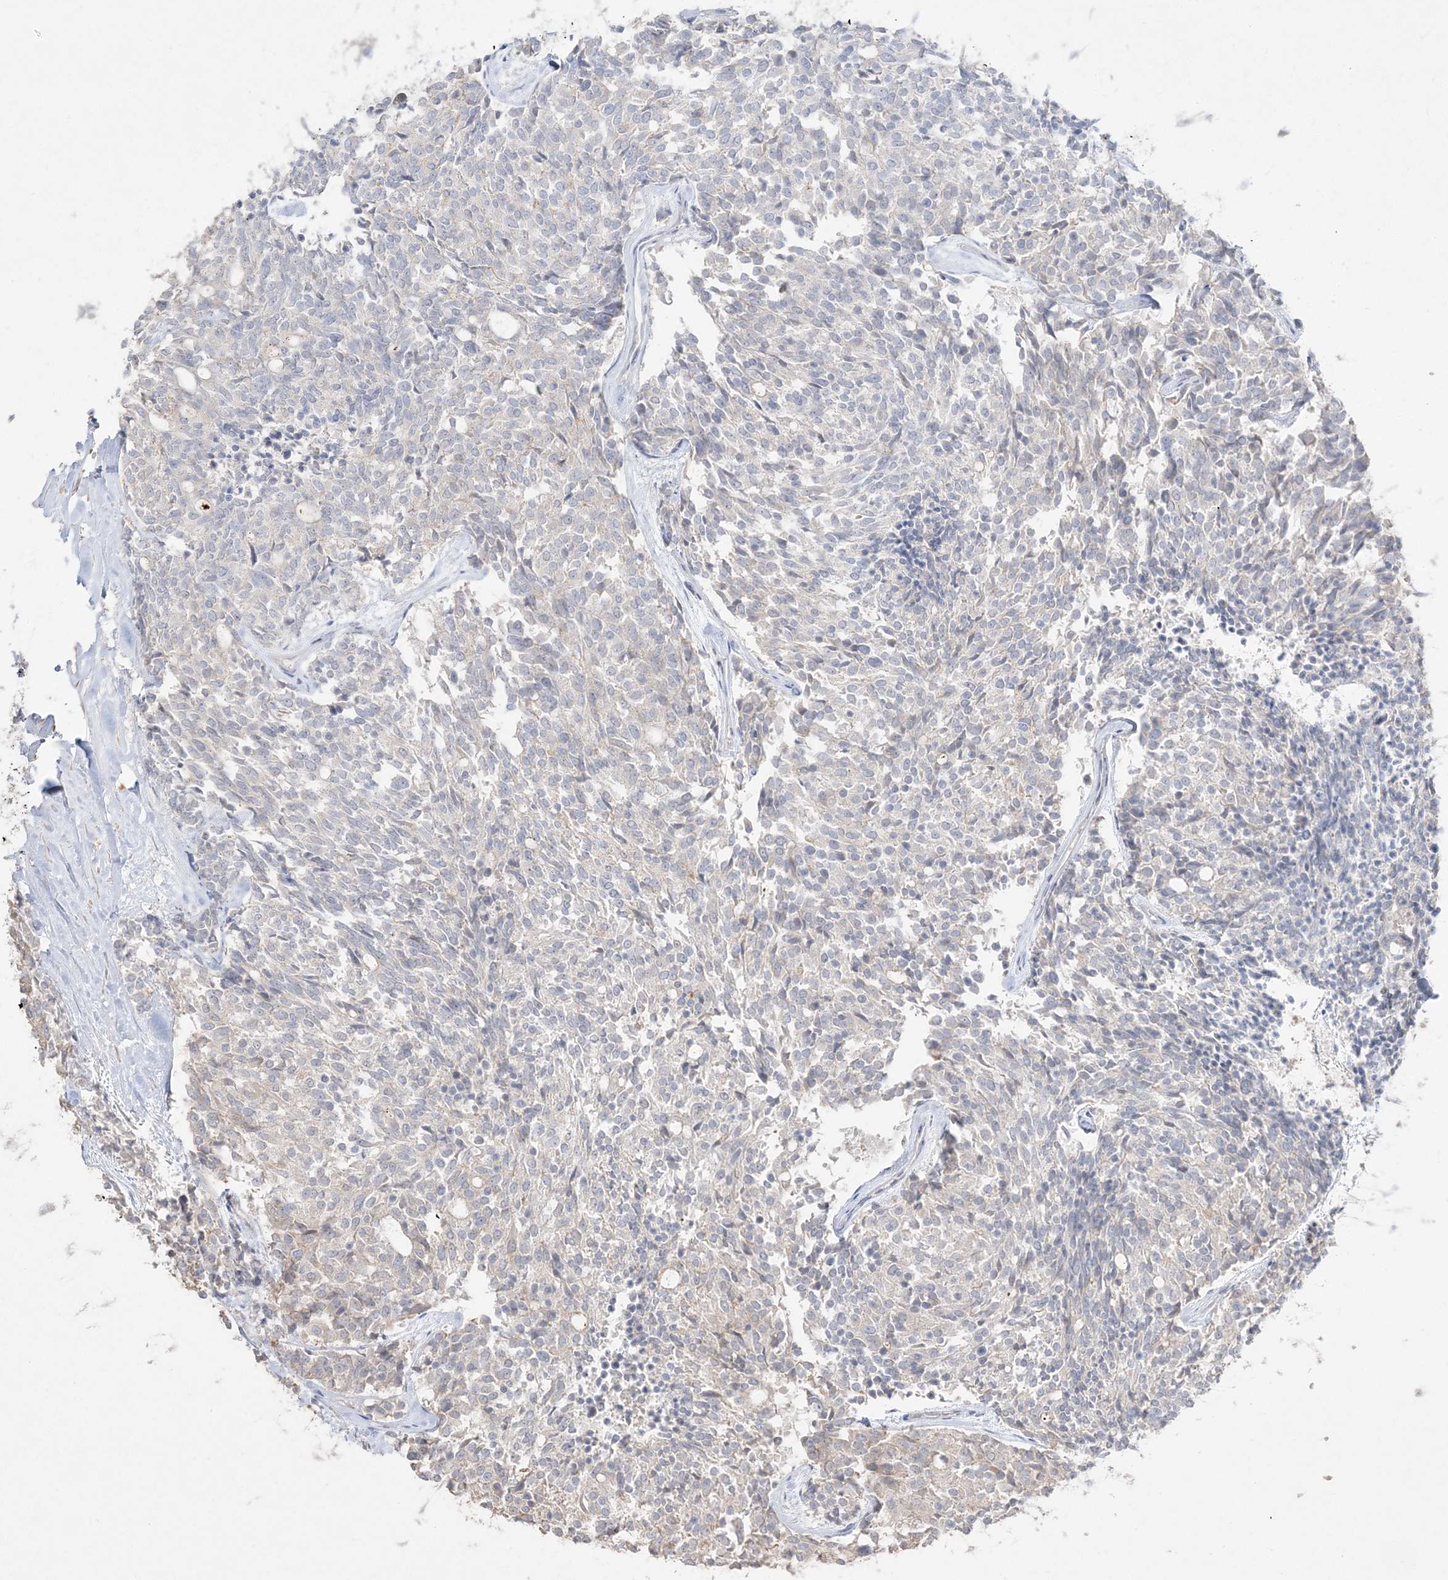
{"staining": {"intensity": "negative", "quantity": "none", "location": "none"}, "tissue": "carcinoid", "cell_type": "Tumor cells", "image_type": "cancer", "snomed": [{"axis": "morphology", "description": "Carcinoid, malignant, NOS"}, {"axis": "topography", "description": "Pancreas"}], "caption": "Protein analysis of carcinoid shows no significant positivity in tumor cells.", "gene": "SH3BP4", "patient": {"sex": "female", "age": 54}}